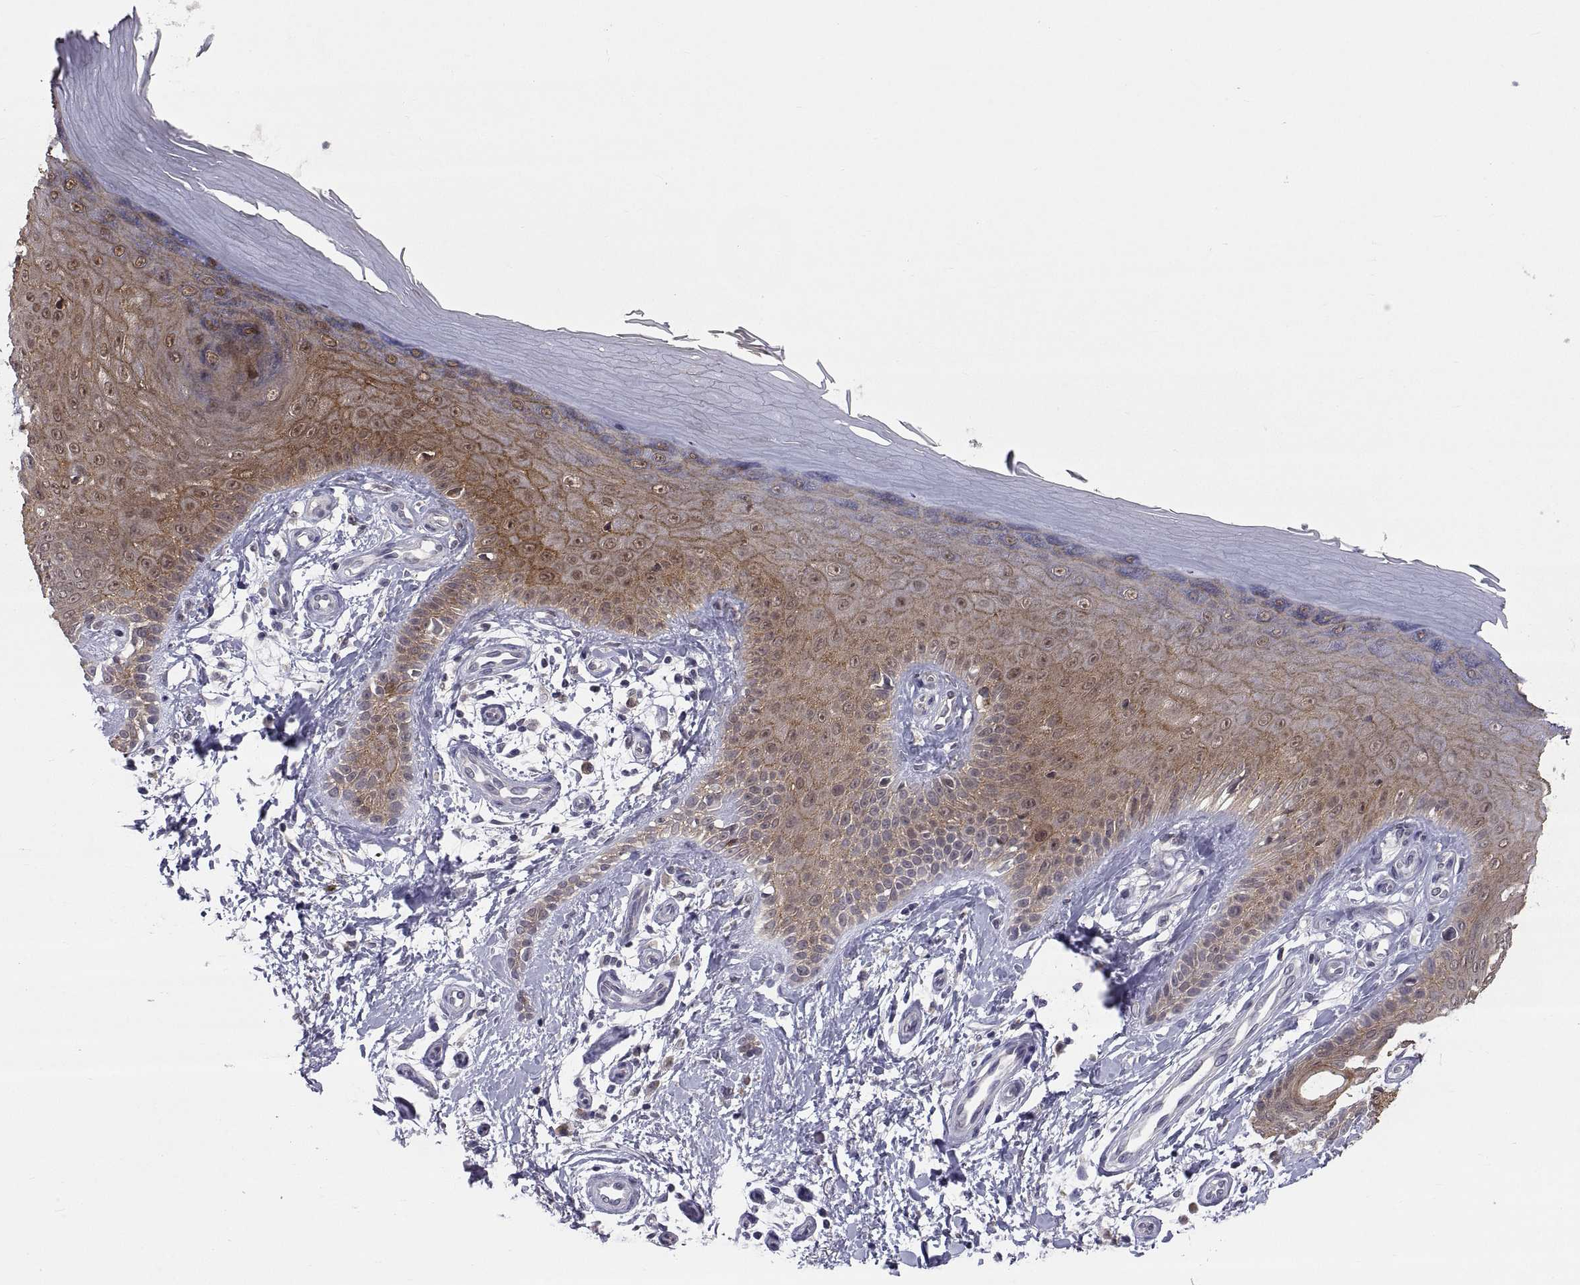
{"staining": {"intensity": "negative", "quantity": "none", "location": "none"}, "tissue": "skin", "cell_type": "Fibroblasts", "image_type": "normal", "snomed": [{"axis": "morphology", "description": "Normal tissue, NOS"}, {"axis": "morphology", "description": "Inflammation, NOS"}, {"axis": "morphology", "description": "Fibrosis, NOS"}, {"axis": "topography", "description": "Skin"}], "caption": "Immunohistochemistry (IHC) of normal human skin demonstrates no positivity in fibroblasts.", "gene": "PKP1", "patient": {"sex": "male", "age": 71}}